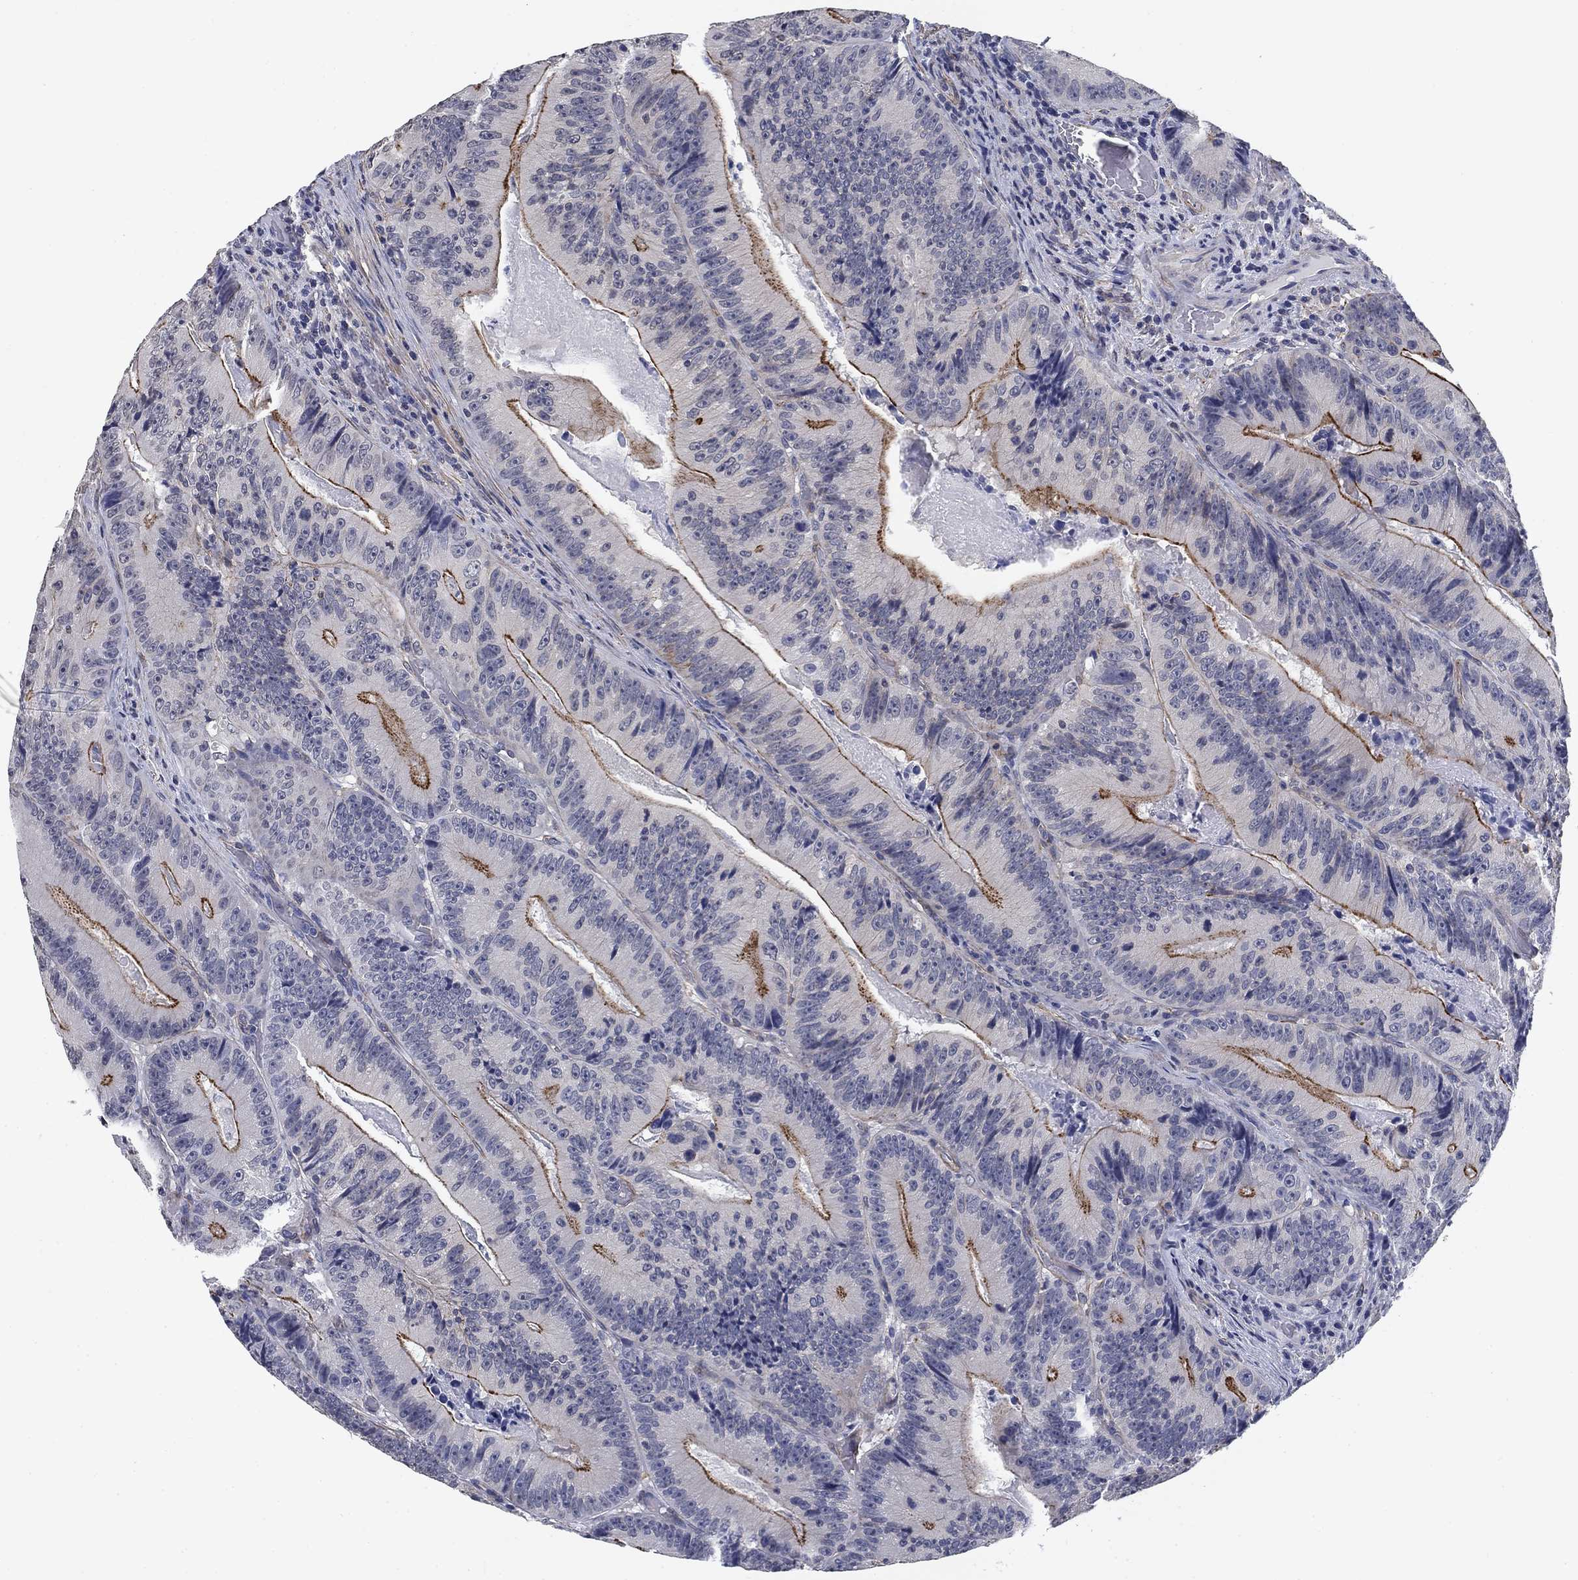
{"staining": {"intensity": "strong", "quantity": "<25%", "location": "cytoplasmic/membranous"}, "tissue": "colorectal cancer", "cell_type": "Tumor cells", "image_type": "cancer", "snomed": [{"axis": "morphology", "description": "Adenocarcinoma, NOS"}, {"axis": "topography", "description": "Colon"}], "caption": "Approximately <25% of tumor cells in colorectal cancer display strong cytoplasmic/membranous protein expression as visualized by brown immunohistochemical staining.", "gene": "OTUB2", "patient": {"sex": "female", "age": 86}}